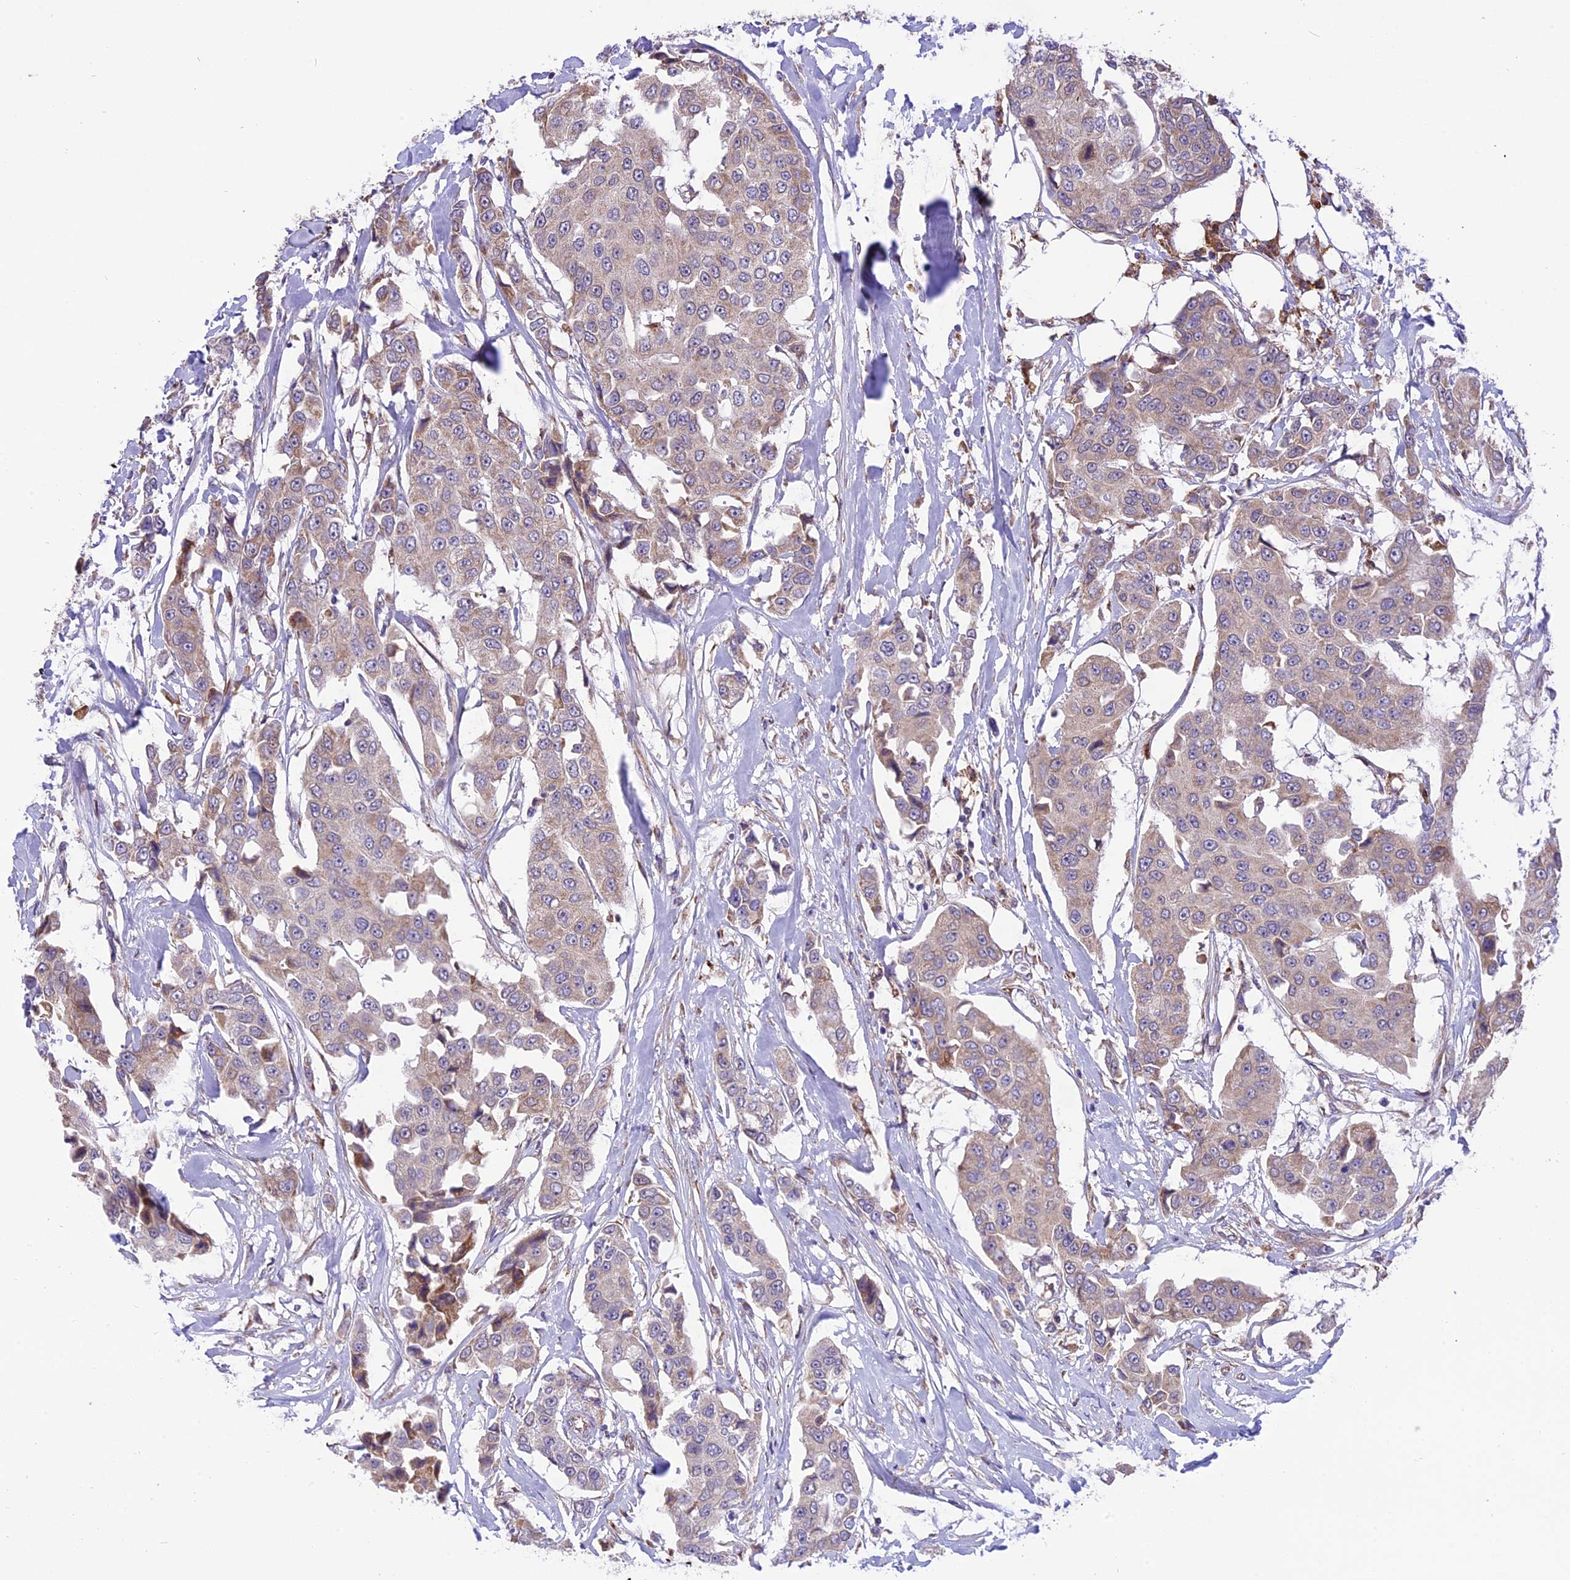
{"staining": {"intensity": "weak", "quantity": "<25%", "location": "cytoplasmic/membranous"}, "tissue": "breast cancer", "cell_type": "Tumor cells", "image_type": "cancer", "snomed": [{"axis": "morphology", "description": "Duct carcinoma"}, {"axis": "topography", "description": "Breast"}], "caption": "Immunohistochemical staining of human breast infiltrating ductal carcinoma reveals no significant positivity in tumor cells.", "gene": "ARMCX6", "patient": {"sex": "female", "age": 80}}